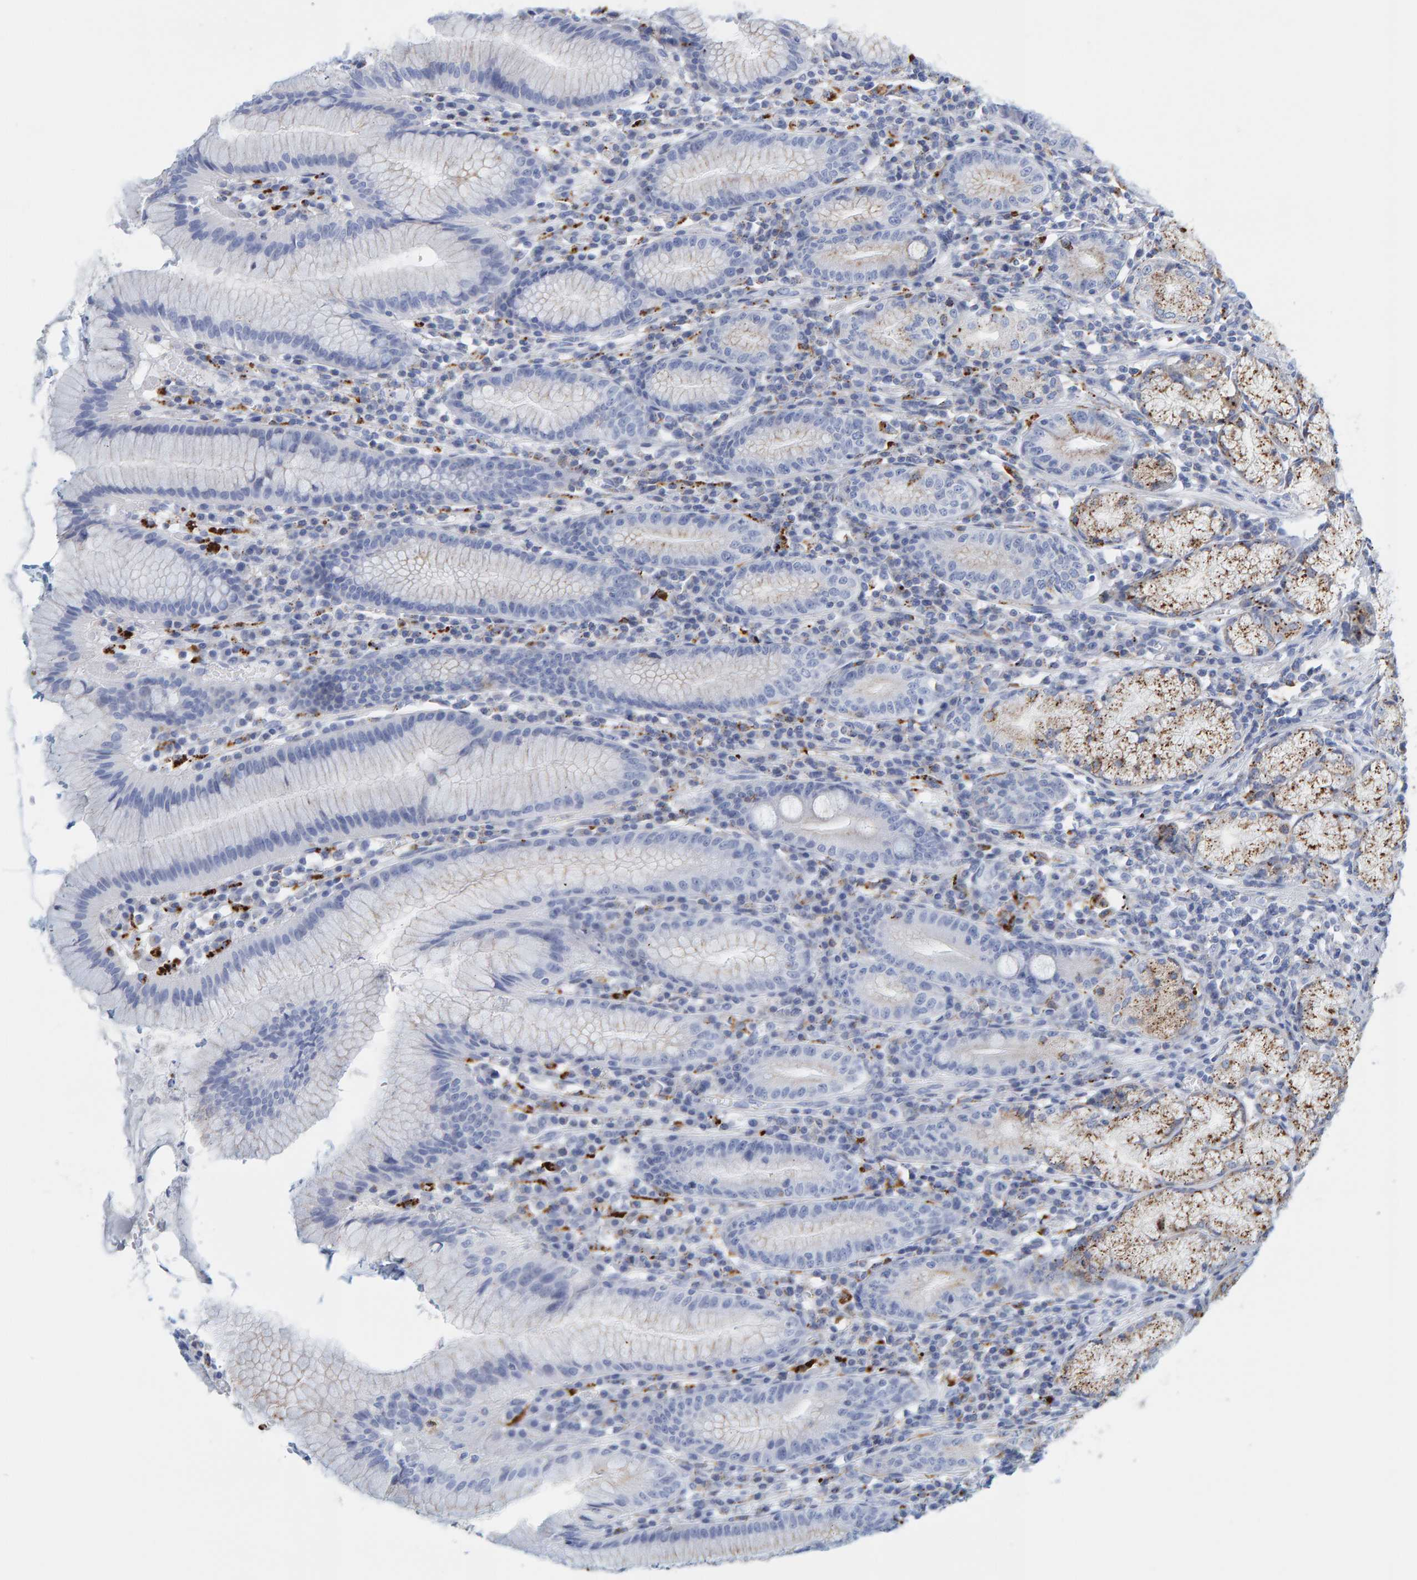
{"staining": {"intensity": "moderate", "quantity": "<25%", "location": "cytoplasmic/membranous"}, "tissue": "stomach", "cell_type": "Glandular cells", "image_type": "normal", "snomed": [{"axis": "morphology", "description": "Normal tissue, NOS"}, {"axis": "topography", "description": "Stomach"}], "caption": "A micrograph of human stomach stained for a protein demonstrates moderate cytoplasmic/membranous brown staining in glandular cells. (Brightfield microscopy of DAB IHC at high magnification).", "gene": "BIN3", "patient": {"sex": "male", "age": 55}}